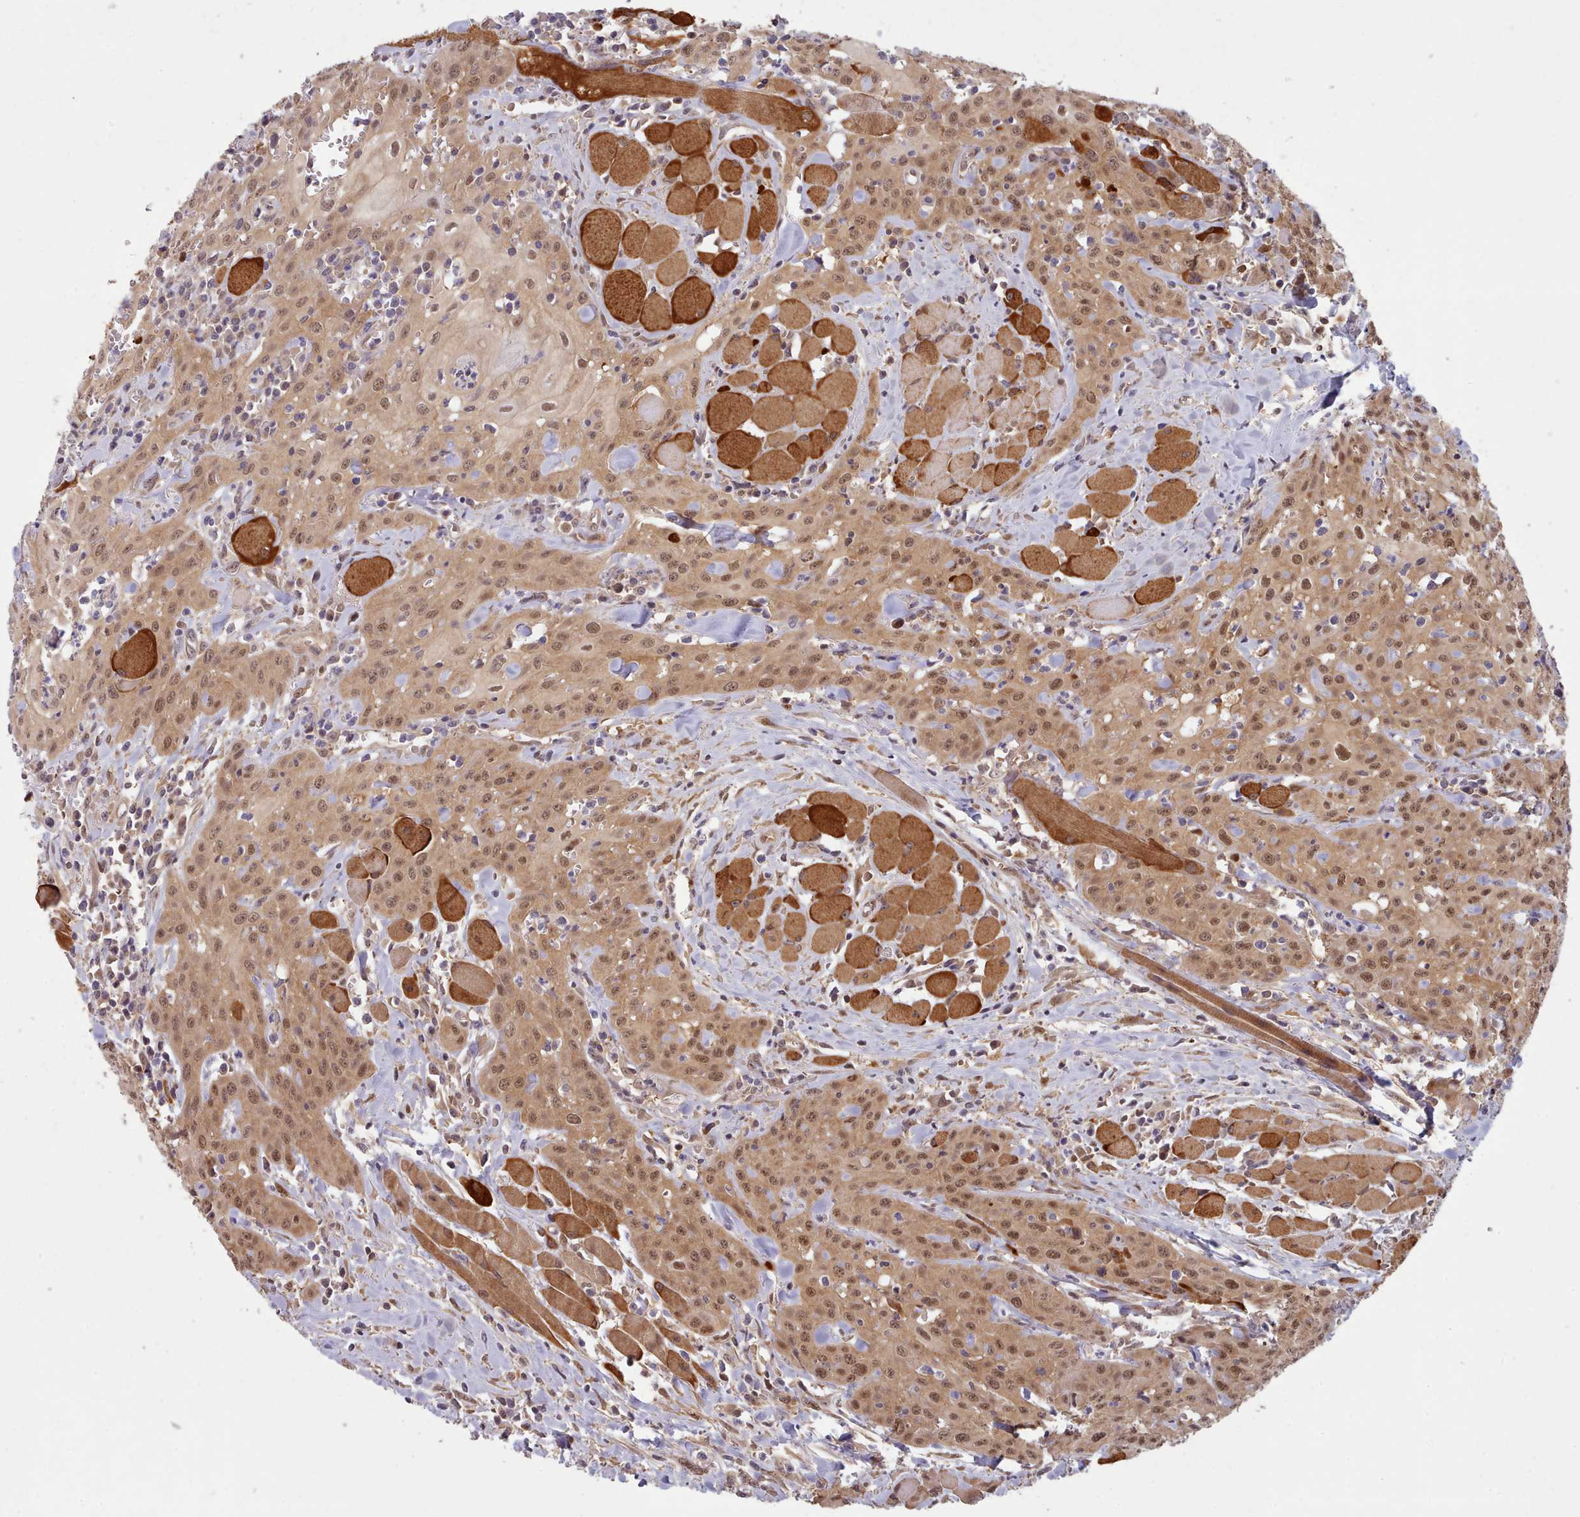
{"staining": {"intensity": "moderate", "quantity": ">75%", "location": "cytoplasmic/membranous,nuclear"}, "tissue": "head and neck cancer", "cell_type": "Tumor cells", "image_type": "cancer", "snomed": [{"axis": "morphology", "description": "Squamous cell carcinoma, NOS"}, {"axis": "topography", "description": "Oral tissue"}, {"axis": "topography", "description": "Head-Neck"}], "caption": "This micrograph exhibits immunohistochemistry staining of human head and neck cancer (squamous cell carcinoma), with medium moderate cytoplasmic/membranous and nuclear expression in approximately >75% of tumor cells.", "gene": "CES3", "patient": {"sex": "female", "age": 70}}